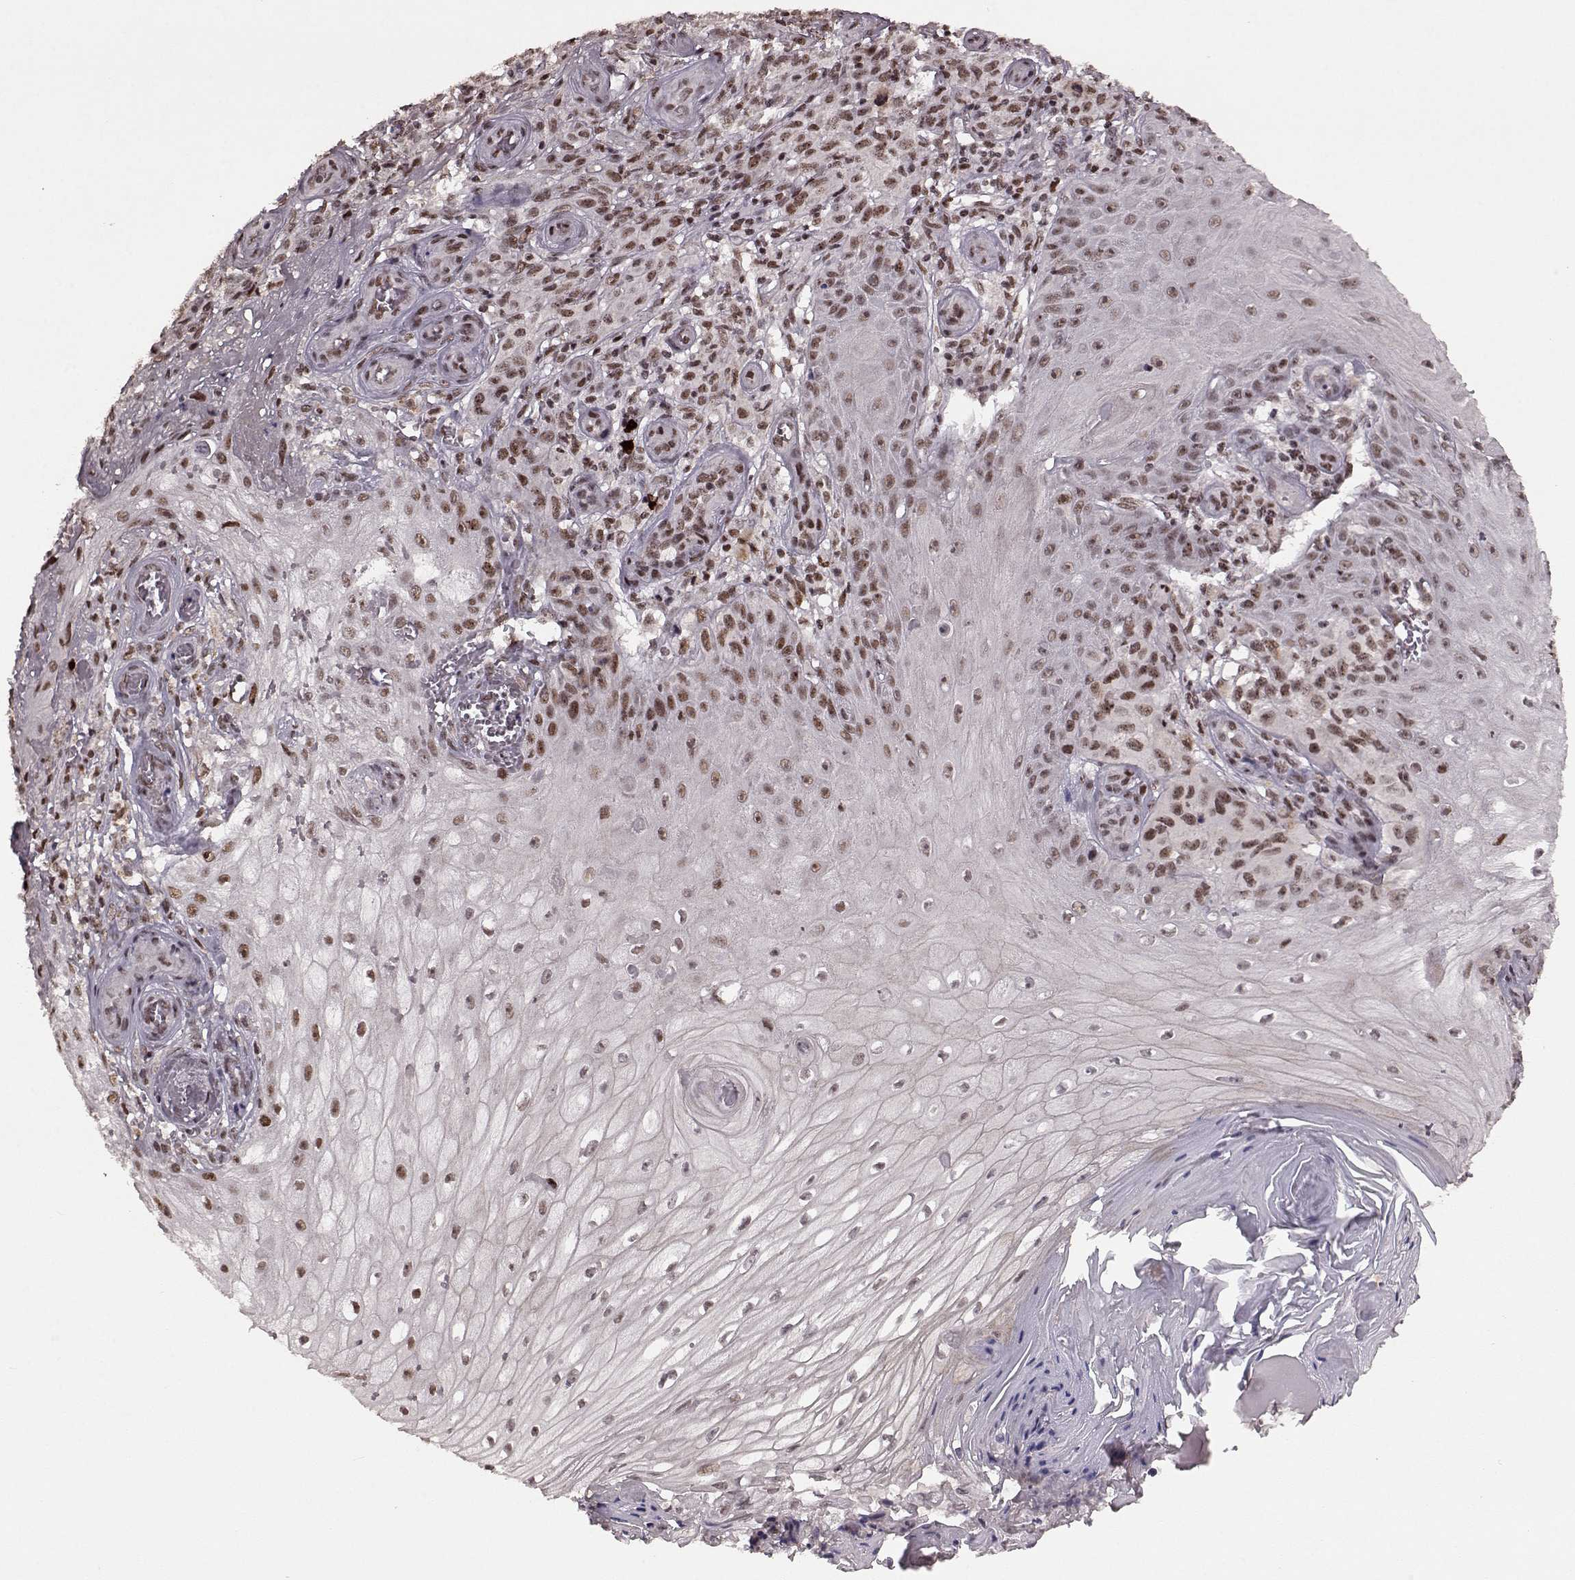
{"staining": {"intensity": "moderate", "quantity": ">75%", "location": "nuclear"}, "tissue": "melanoma", "cell_type": "Tumor cells", "image_type": "cancer", "snomed": [{"axis": "morphology", "description": "Malignant melanoma, NOS"}, {"axis": "topography", "description": "Skin"}], "caption": "Tumor cells exhibit medium levels of moderate nuclear staining in about >75% of cells in human melanoma.", "gene": "RRAGD", "patient": {"sex": "female", "age": 53}}